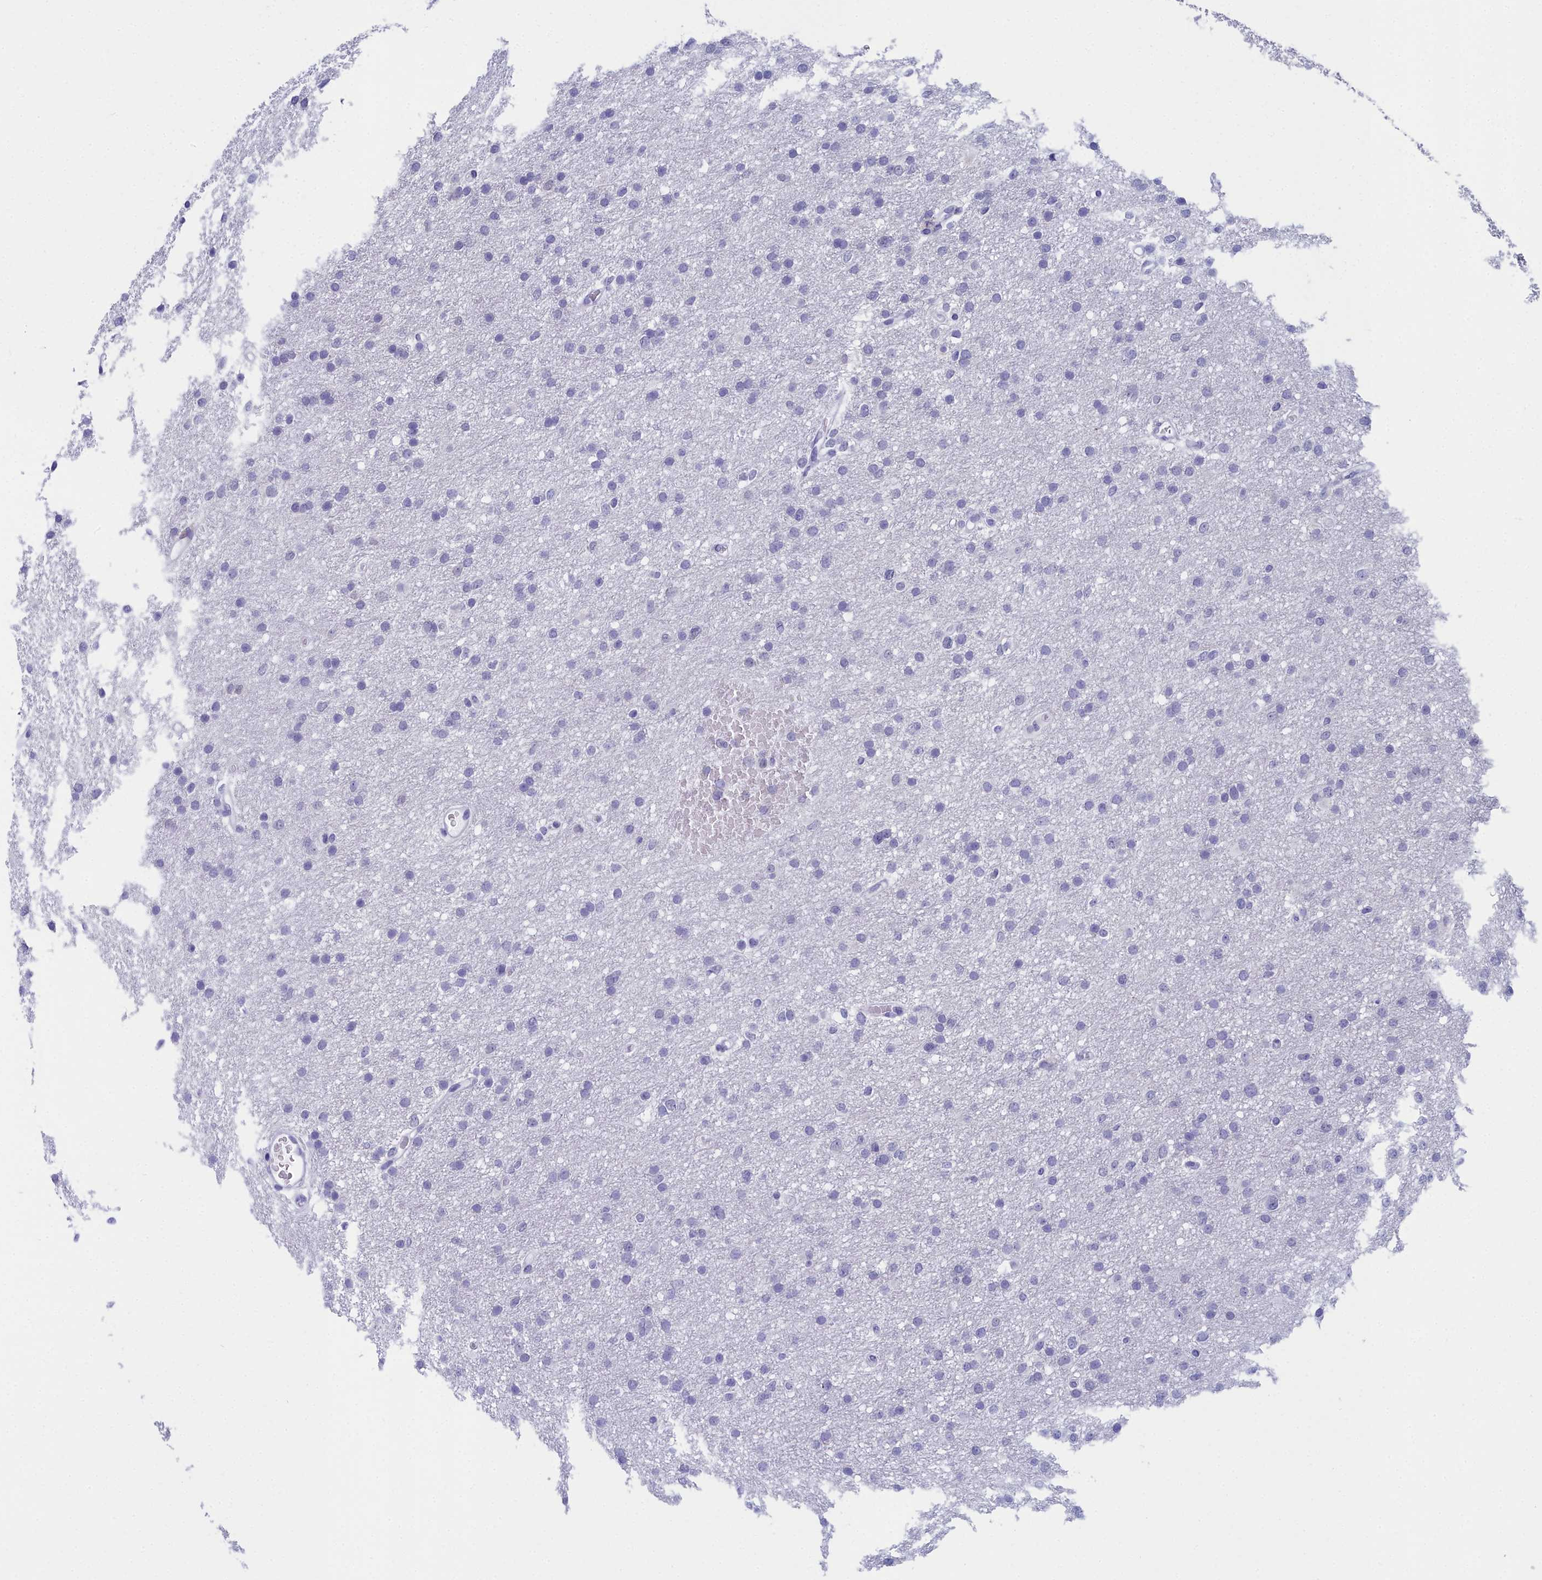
{"staining": {"intensity": "negative", "quantity": "none", "location": "none"}, "tissue": "glioma", "cell_type": "Tumor cells", "image_type": "cancer", "snomed": [{"axis": "morphology", "description": "Glioma, malignant, High grade"}, {"axis": "topography", "description": "Cerebral cortex"}], "caption": "Immunohistochemical staining of malignant high-grade glioma demonstrates no significant expression in tumor cells. (DAB (3,3'-diaminobenzidine) immunohistochemistry (IHC) with hematoxylin counter stain).", "gene": "CCDC97", "patient": {"sex": "female", "age": 36}}